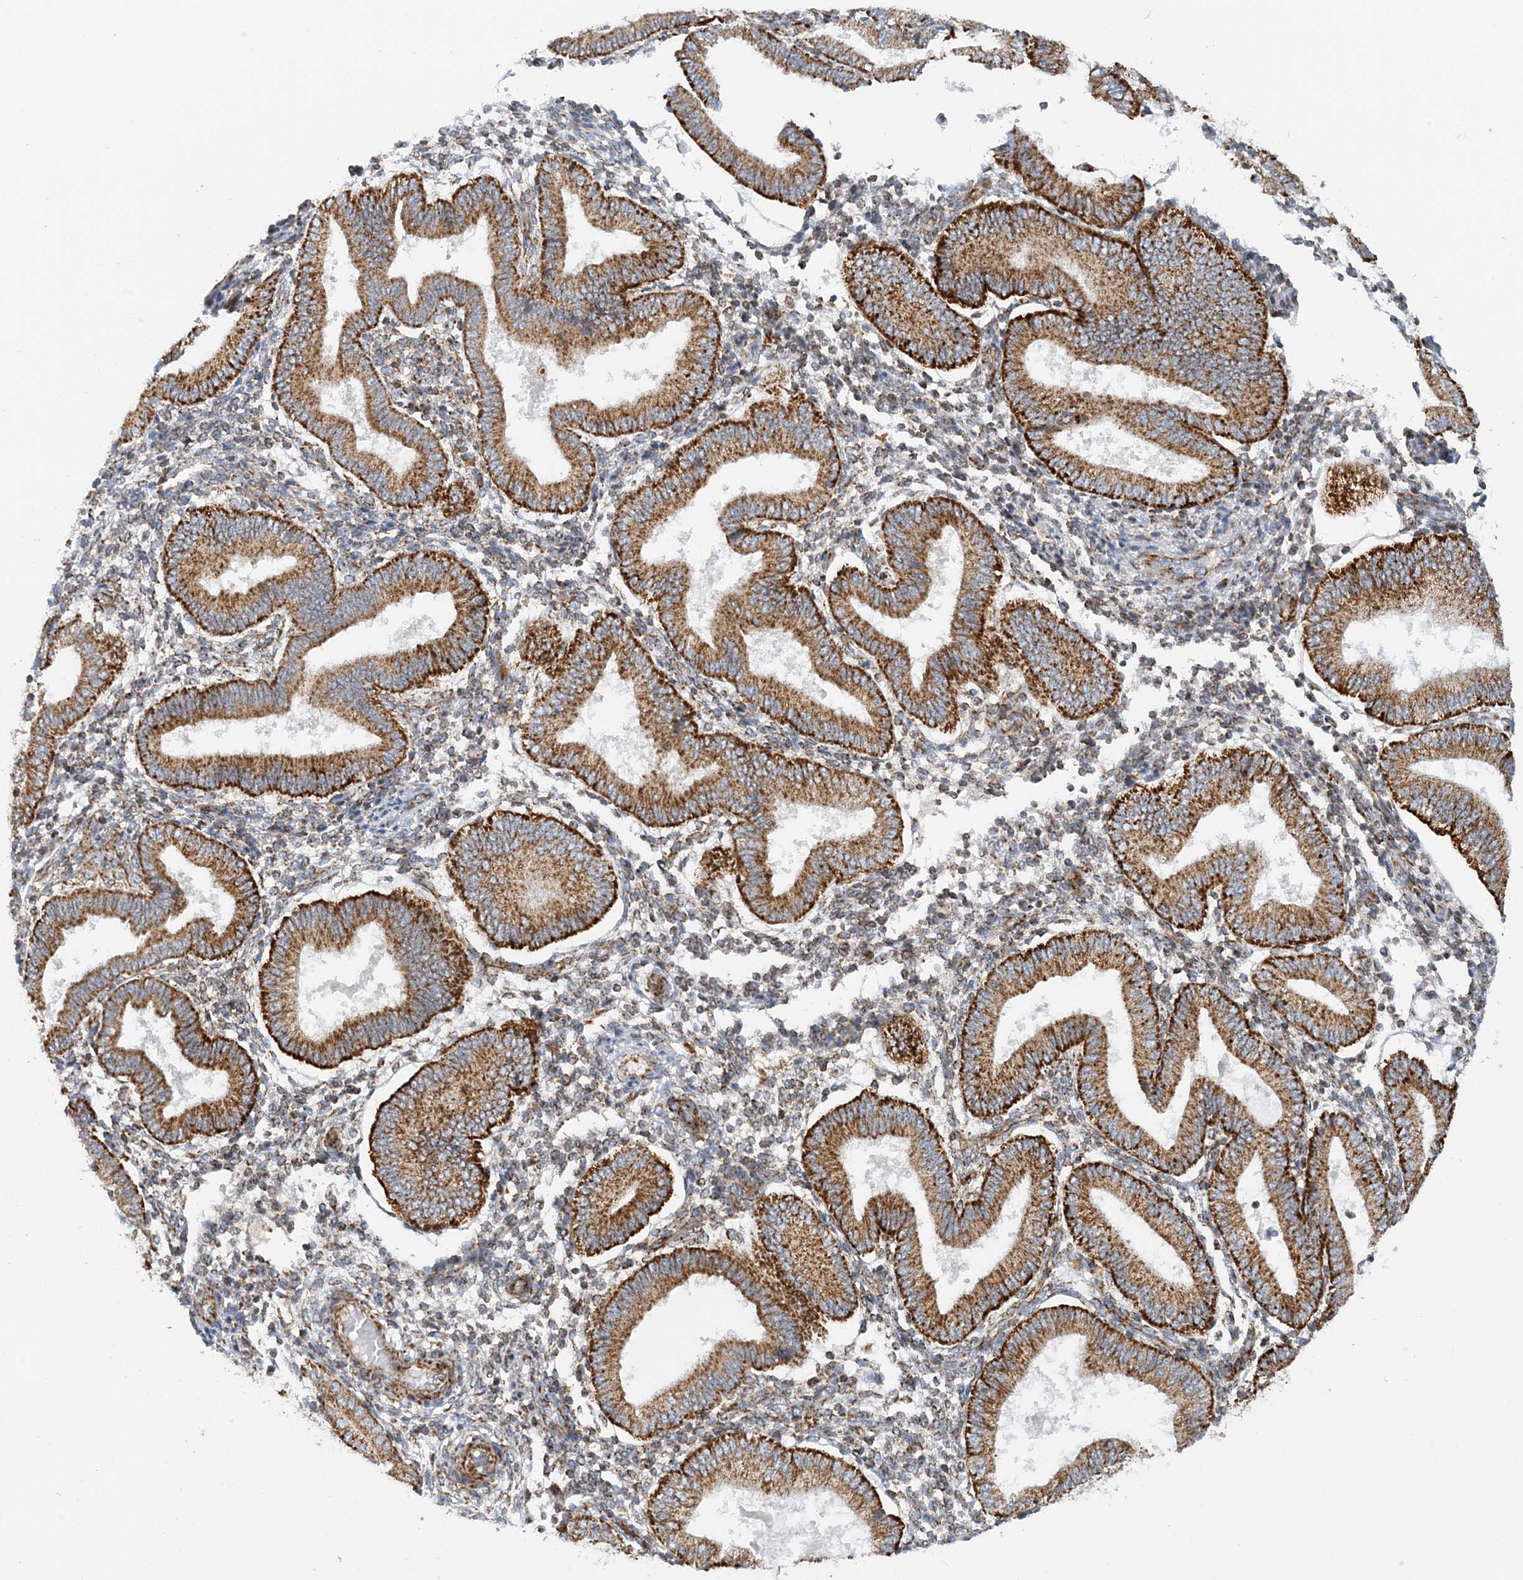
{"staining": {"intensity": "moderate", "quantity": "25%-75%", "location": "cytoplasmic/membranous"}, "tissue": "endometrium", "cell_type": "Cells in endometrial stroma", "image_type": "normal", "snomed": [{"axis": "morphology", "description": "Normal tissue, NOS"}, {"axis": "topography", "description": "Endometrium"}], "caption": "Normal endometrium displays moderate cytoplasmic/membranous expression in about 25%-75% of cells in endometrial stroma (brown staining indicates protein expression, while blue staining denotes nuclei)..", "gene": "COA3", "patient": {"sex": "female", "age": 39}}